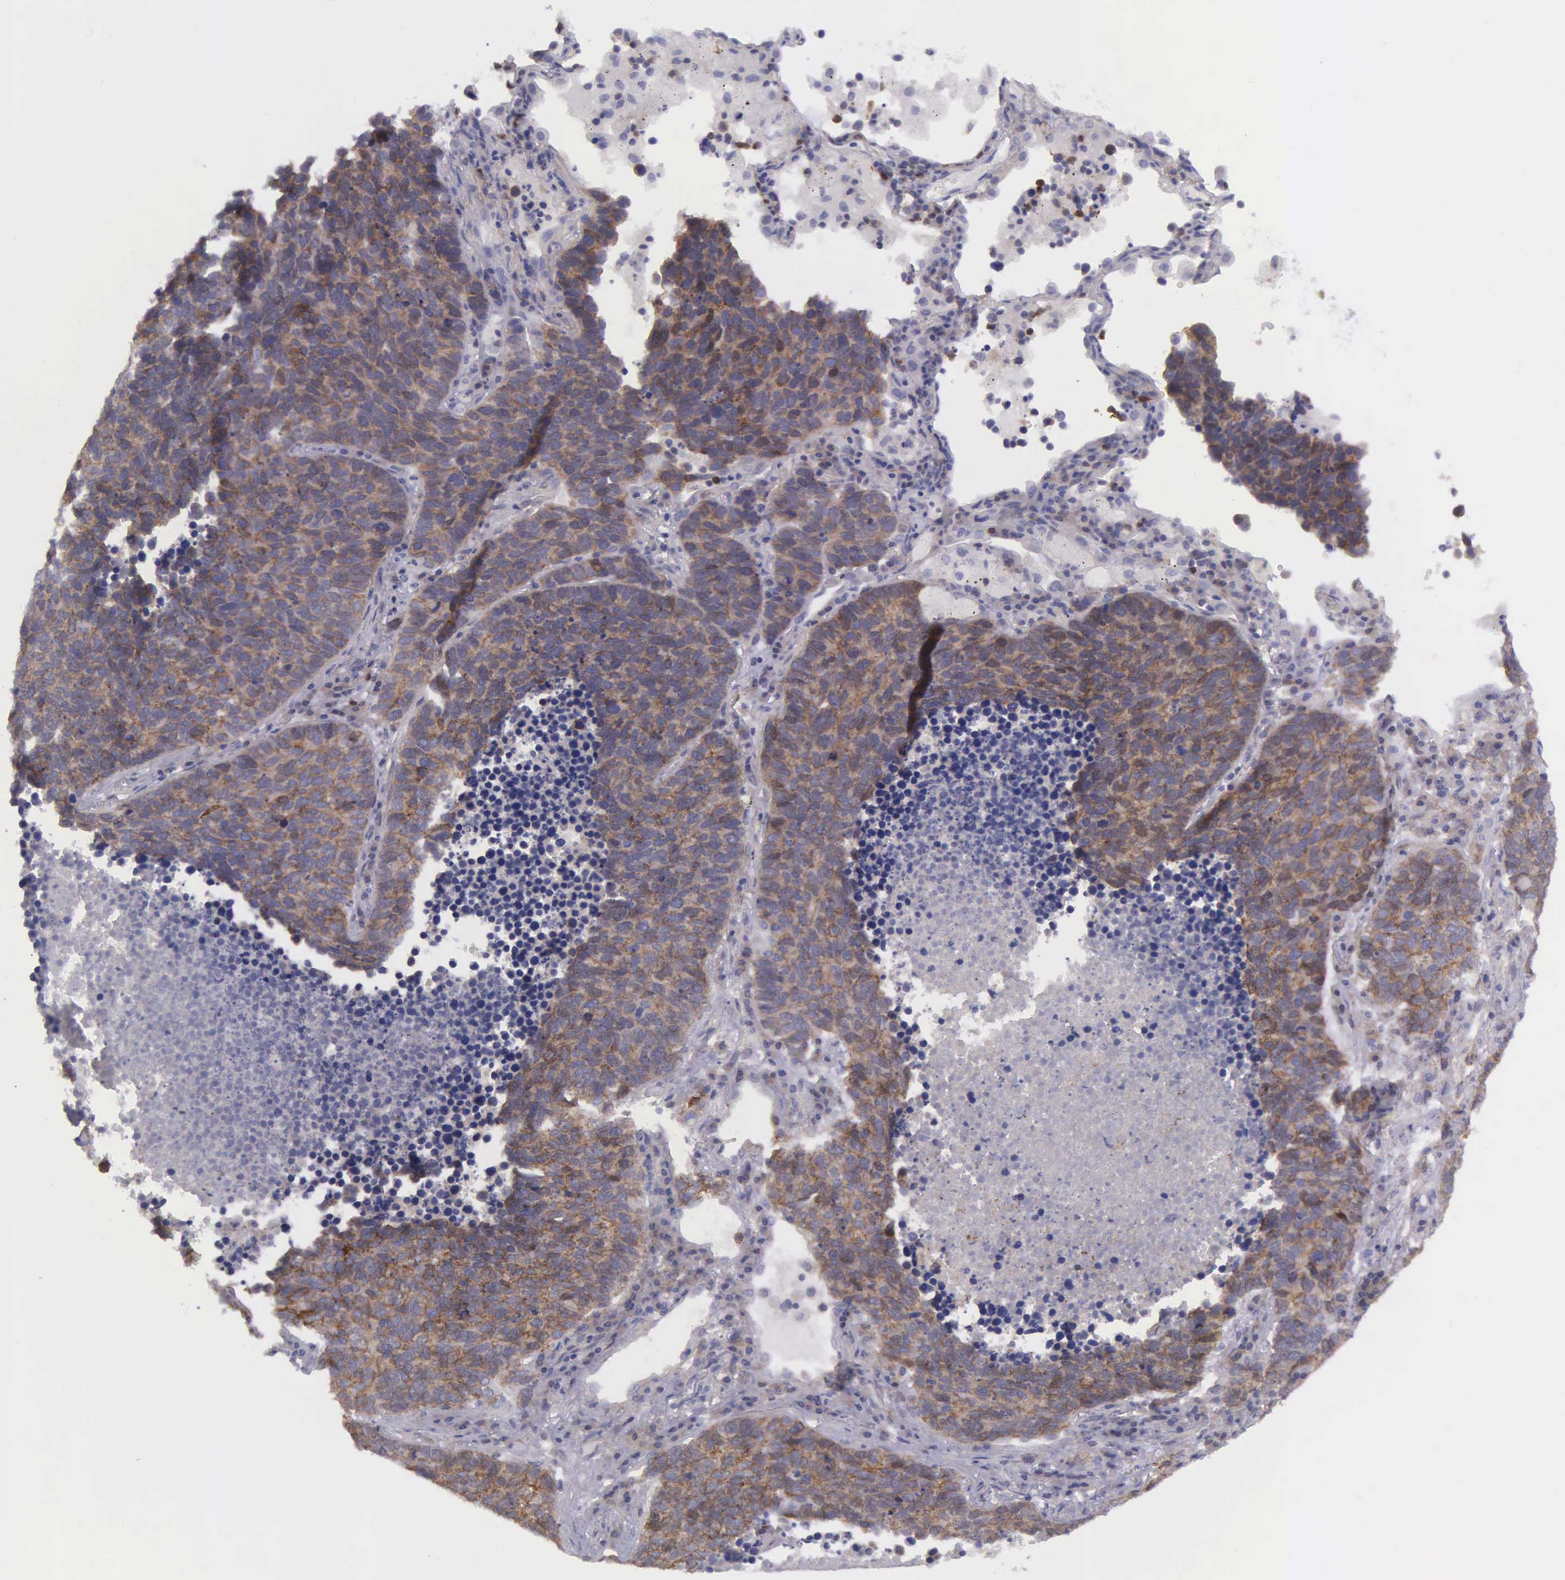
{"staining": {"intensity": "moderate", "quantity": ">75%", "location": "cytoplasmic/membranous"}, "tissue": "lung cancer", "cell_type": "Tumor cells", "image_type": "cancer", "snomed": [{"axis": "morphology", "description": "Neoplasm, malignant, NOS"}, {"axis": "topography", "description": "Lung"}], "caption": "This histopathology image reveals lung malignant neoplasm stained with IHC to label a protein in brown. The cytoplasmic/membranous of tumor cells show moderate positivity for the protein. Nuclei are counter-stained blue.", "gene": "MICAL3", "patient": {"sex": "female", "age": 75}}